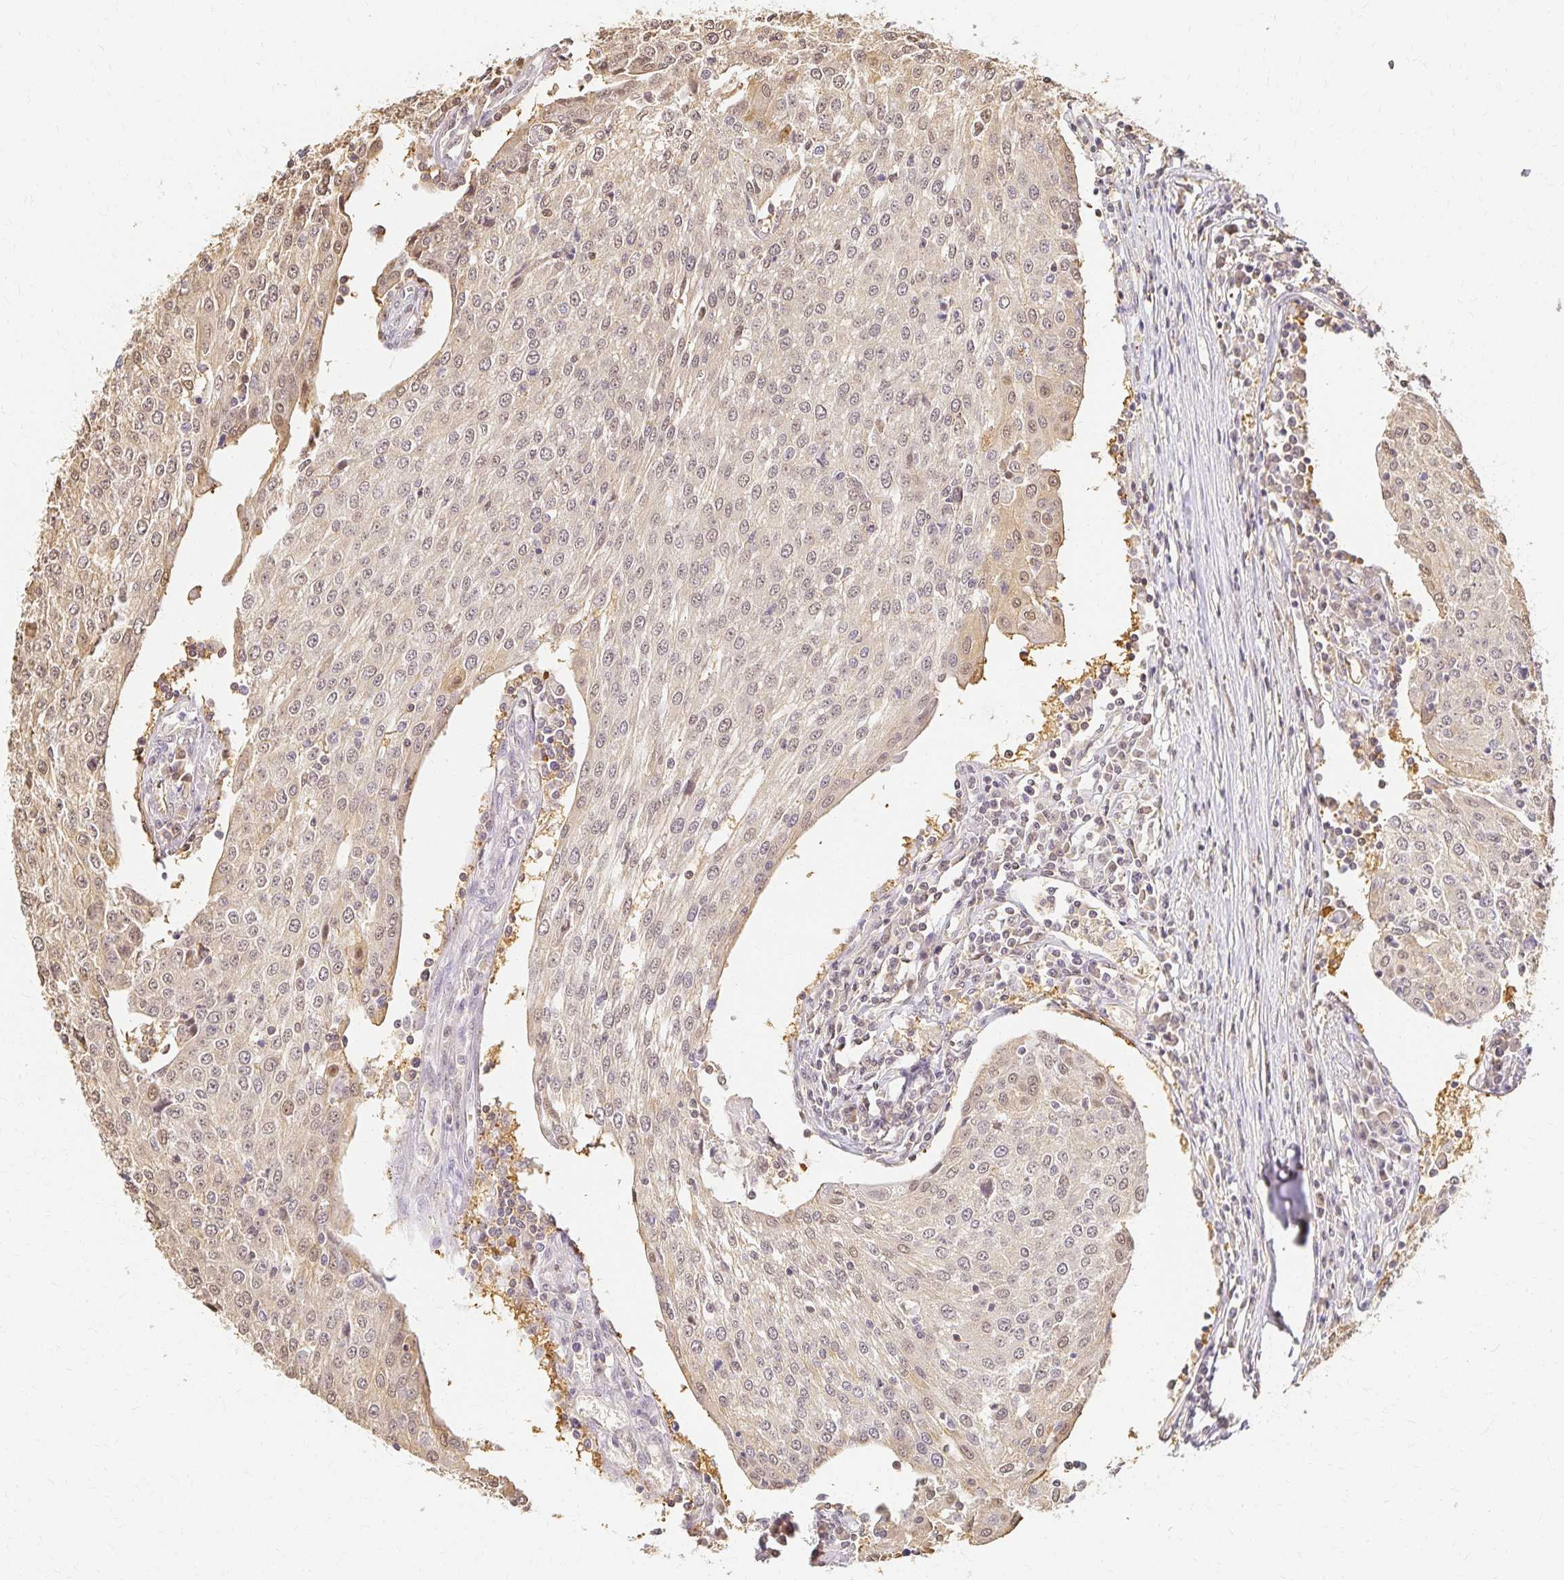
{"staining": {"intensity": "weak", "quantity": "<25%", "location": "cytoplasmic/membranous,nuclear"}, "tissue": "urothelial cancer", "cell_type": "Tumor cells", "image_type": "cancer", "snomed": [{"axis": "morphology", "description": "Urothelial carcinoma, High grade"}, {"axis": "topography", "description": "Urinary bladder"}], "caption": "Photomicrograph shows no significant protein positivity in tumor cells of urothelial carcinoma (high-grade). (Brightfield microscopy of DAB immunohistochemistry (IHC) at high magnification).", "gene": "AZGP1", "patient": {"sex": "female", "age": 85}}